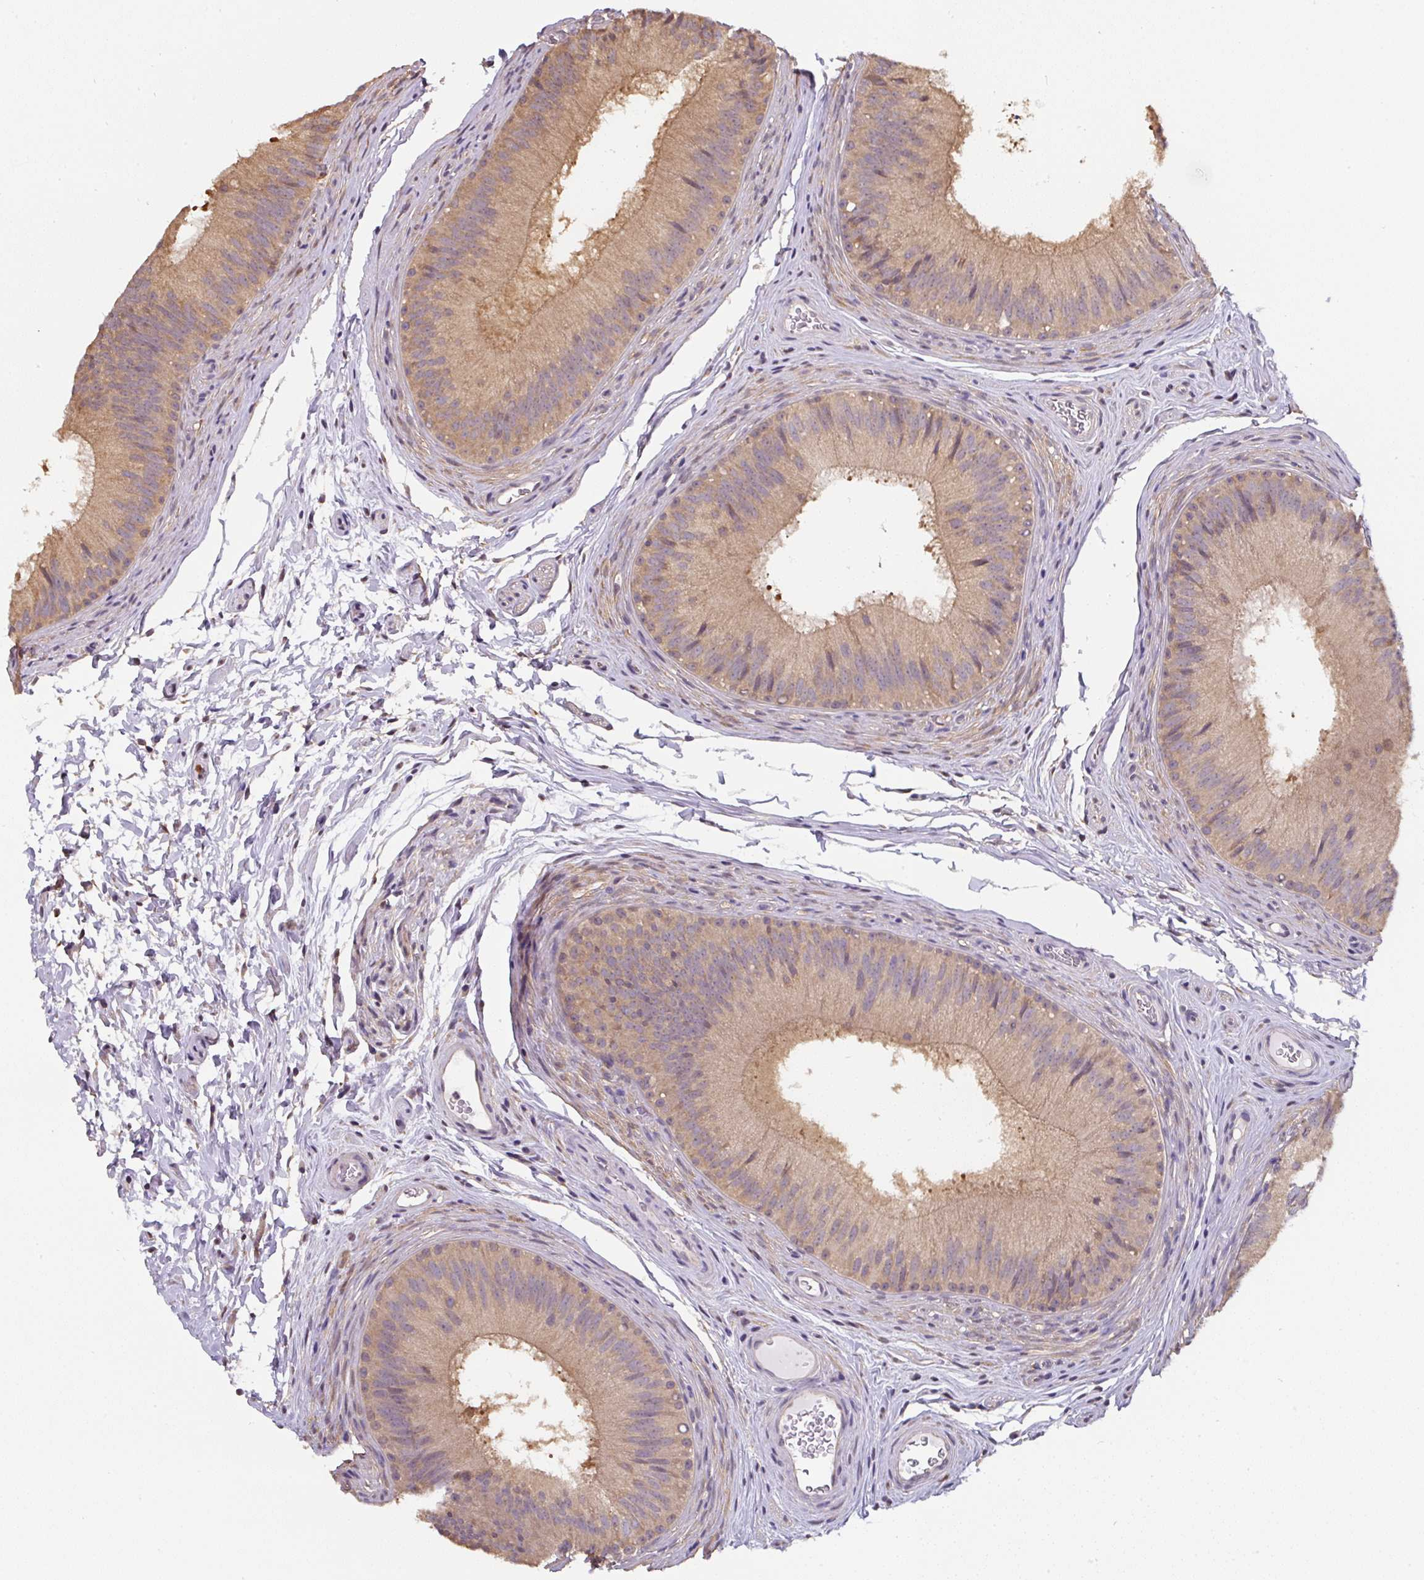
{"staining": {"intensity": "strong", "quantity": "25%-75%", "location": "cytoplasmic/membranous"}, "tissue": "epididymis", "cell_type": "Glandular cells", "image_type": "normal", "snomed": [{"axis": "morphology", "description": "Normal tissue, NOS"}, {"axis": "topography", "description": "Epididymis"}], "caption": "Protein staining displays strong cytoplasmic/membranous positivity in approximately 25%-75% of glandular cells in benign epididymis. (brown staining indicates protein expression, while blue staining denotes nuclei).", "gene": "ST13", "patient": {"sex": "male", "age": 24}}